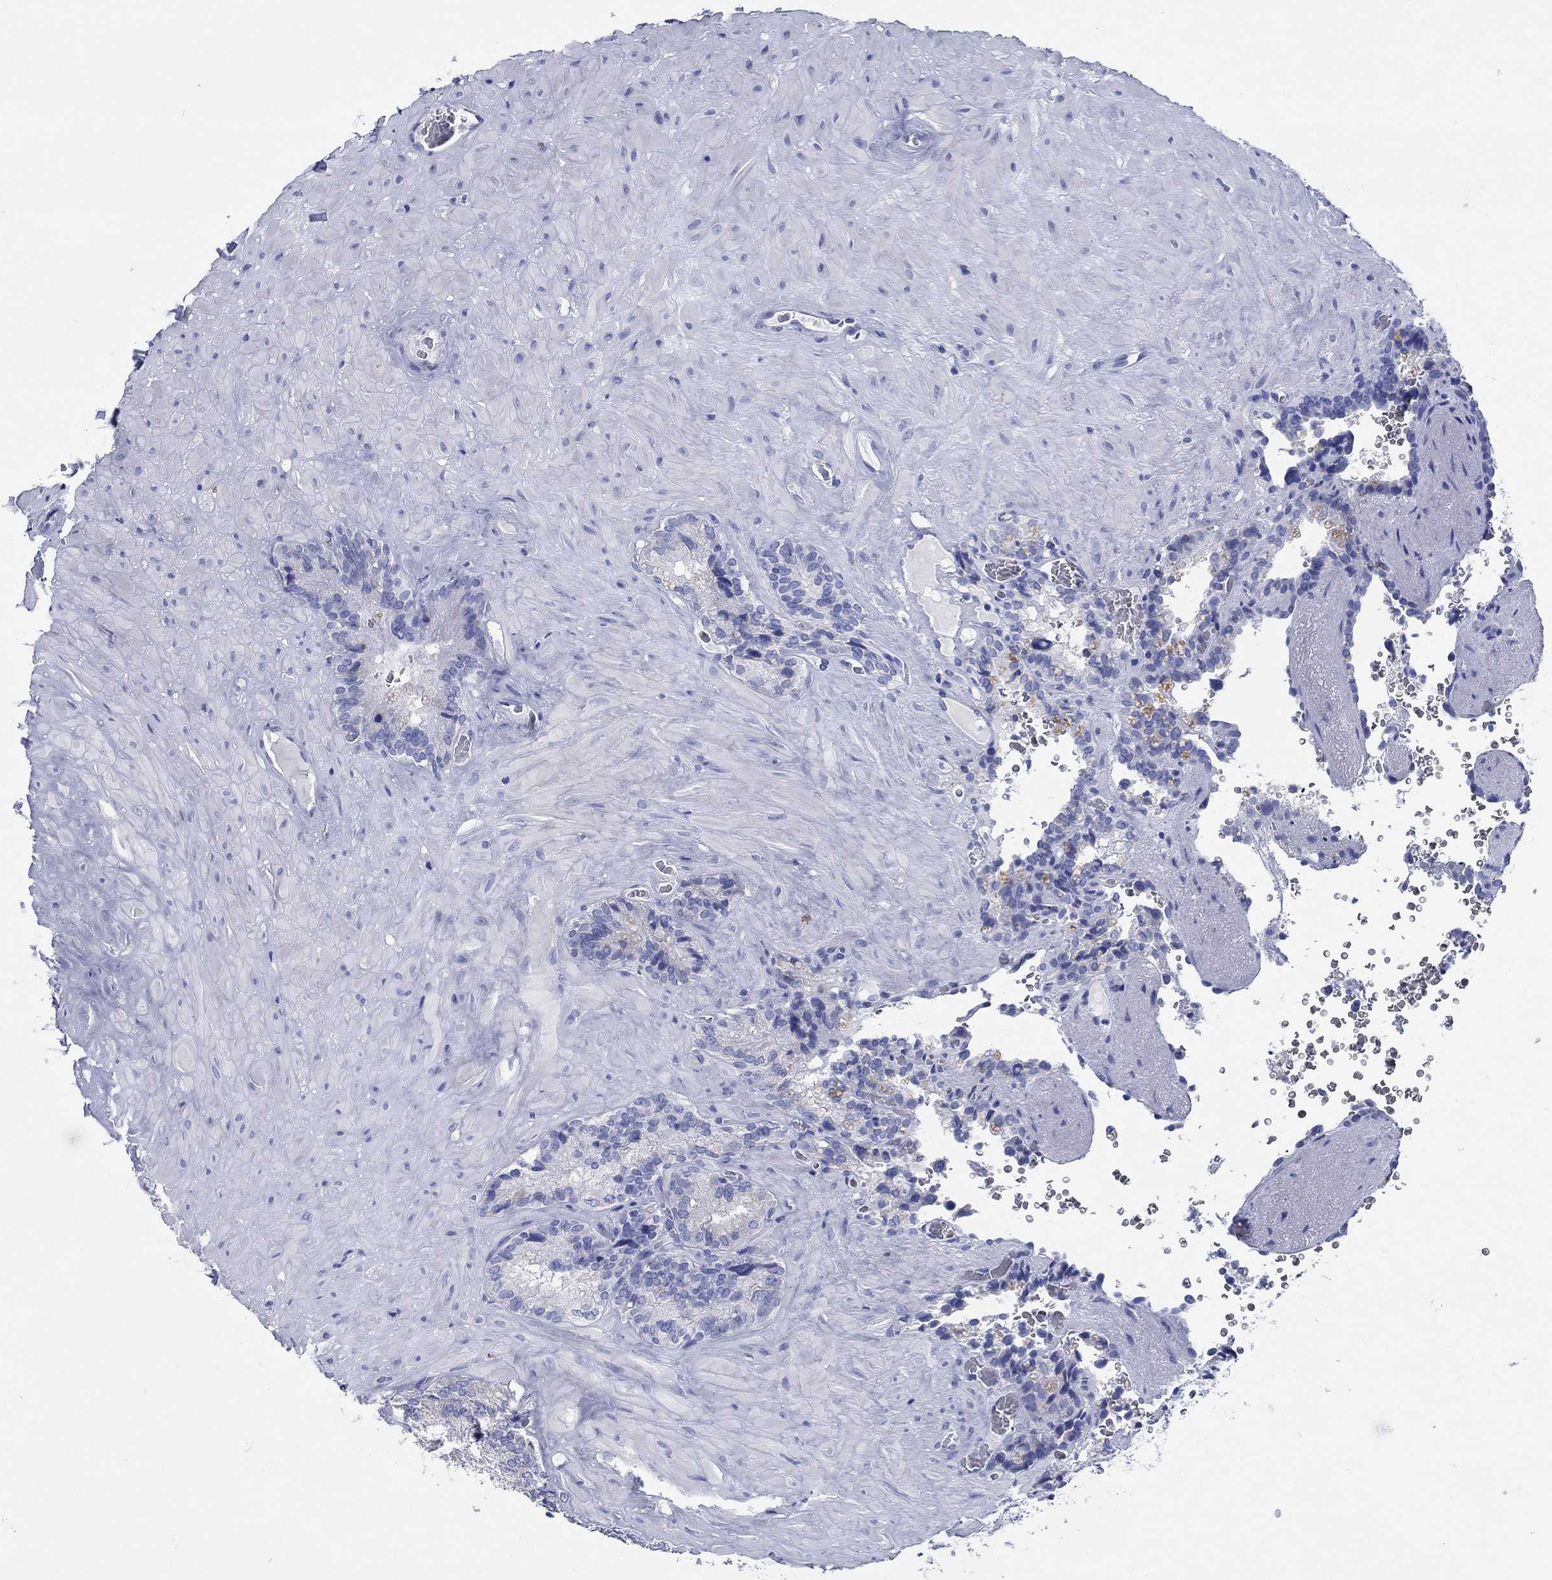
{"staining": {"intensity": "negative", "quantity": "none", "location": "none"}, "tissue": "seminal vesicle", "cell_type": "Glandular cells", "image_type": "normal", "snomed": [{"axis": "morphology", "description": "Normal tissue, NOS"}, {"axis": "topography", "description": "Seminal veicle"}], "caption": "DAB immunohistochemical staining of normal seminal vesicle shows no significant expression in glandular cells.", "gene": "HCRT", "patient": {"sex": "male", "age": 72}}